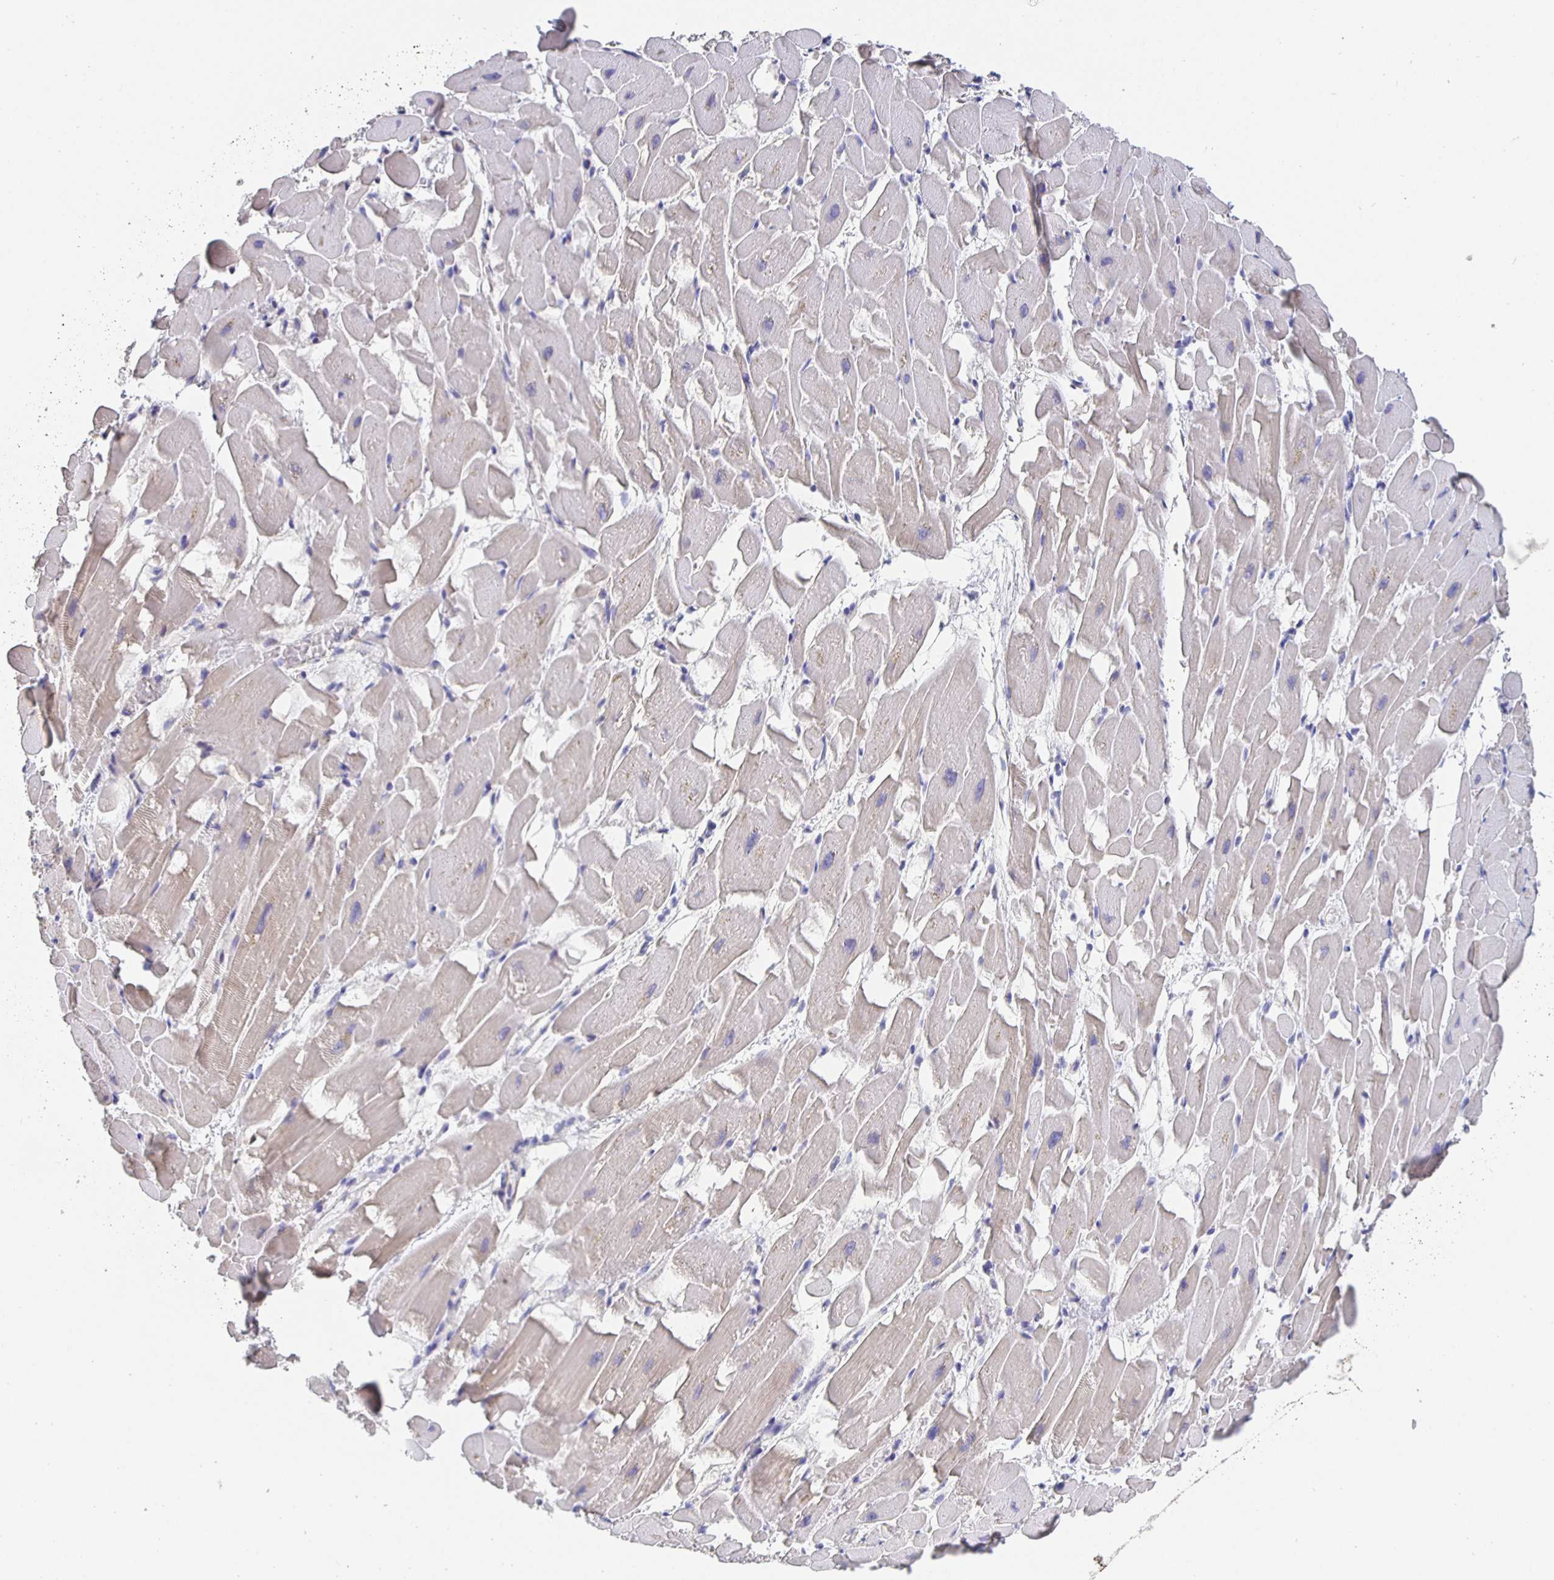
{"staining": {"intensity": "weak", "quantity": "<25%", "location": "cytoplasmic/membranous"}, "tissue": "heart muscle", "cell_type": "Cardiomyocytes", "image_type": "normal", "snomed": [{"axis": "morphology", "description": "Normal tissue, NOS"}, {"axis": "topography", "description": "Heart"}], "caption": "The image shows no staining of cardiomyocytes in normal heart muscle.", "gene": "CFAP74", "patient": {"sex": "male", "age": 37}}